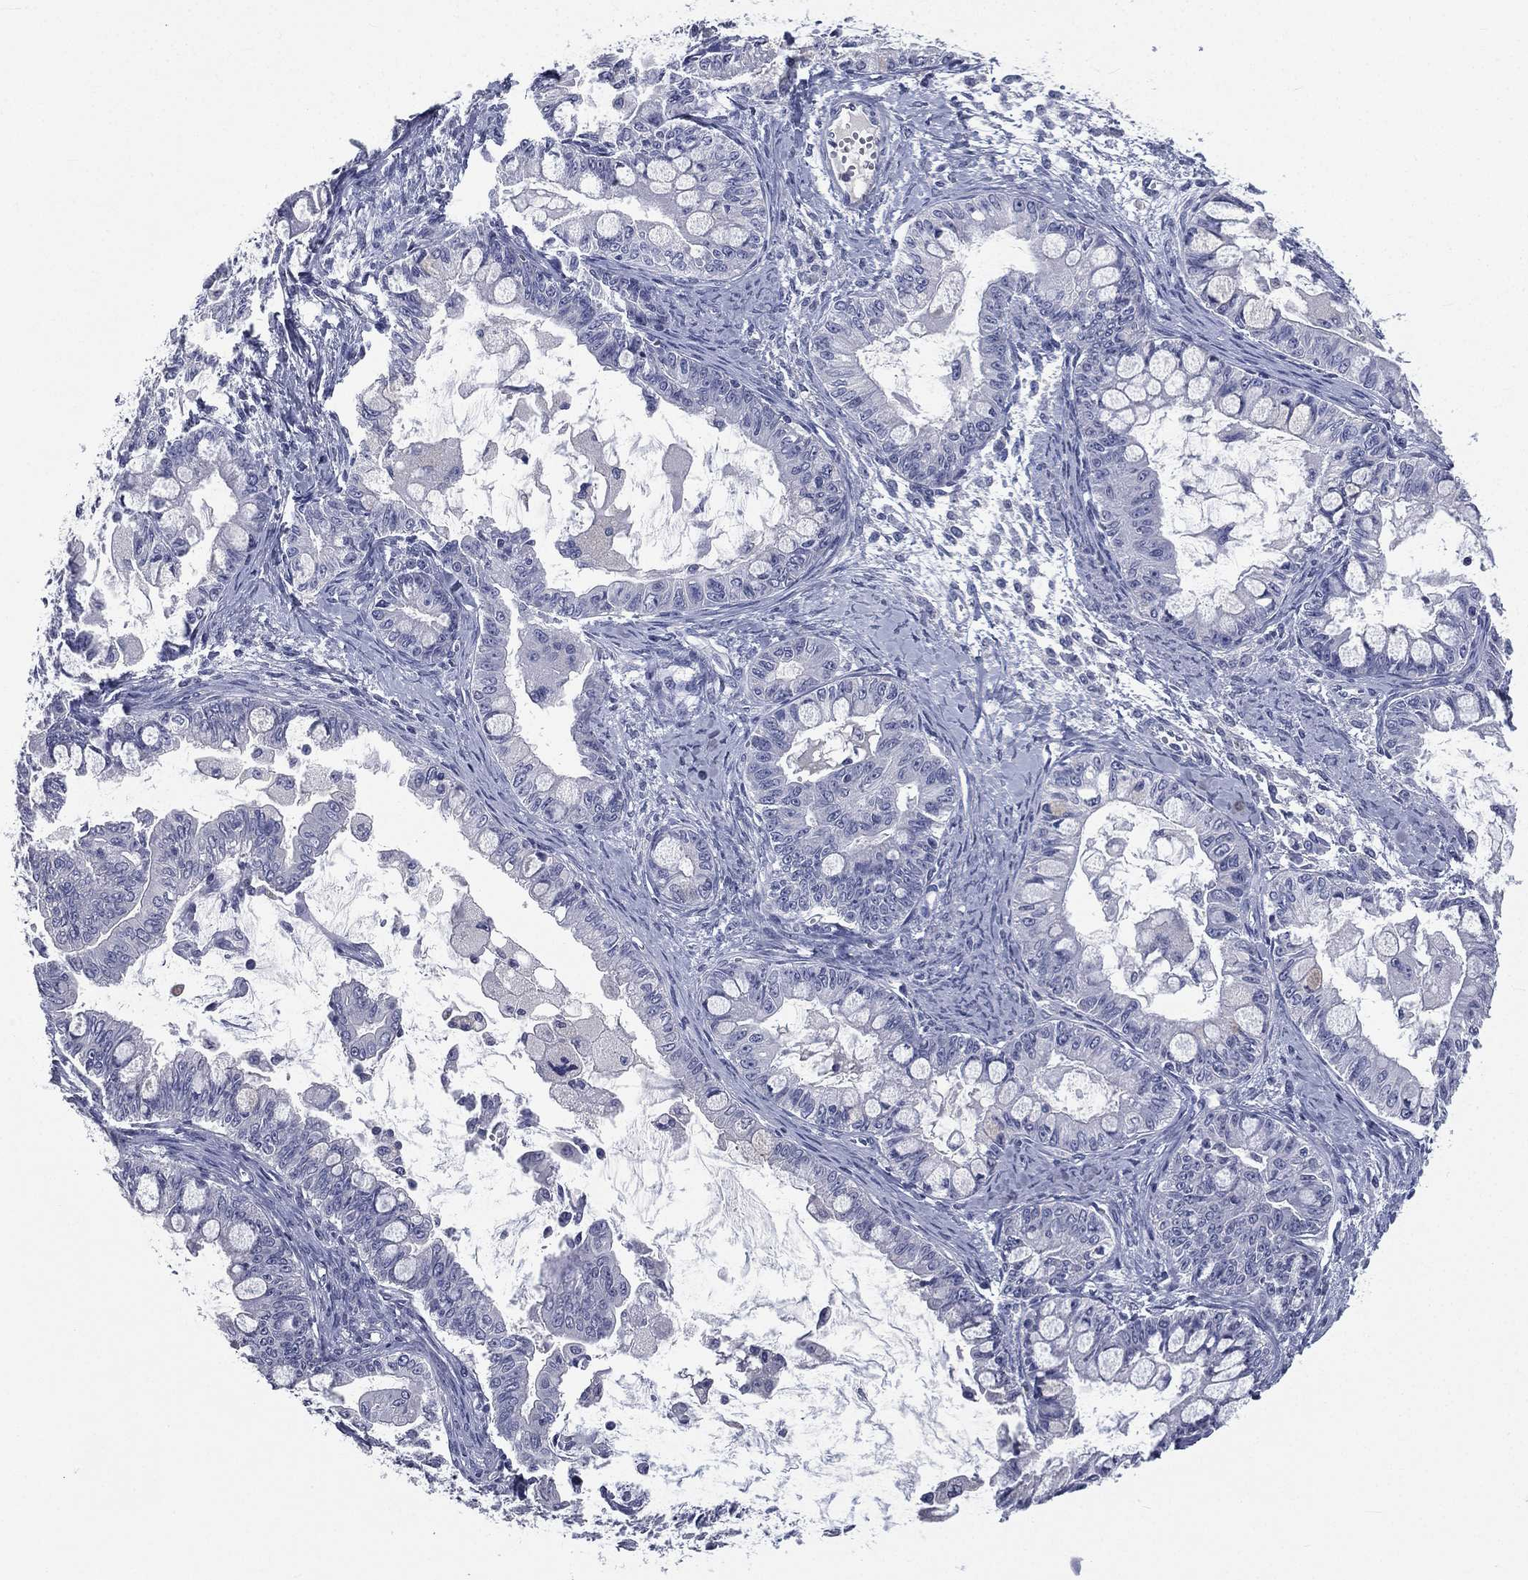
{"staining": {"intensity": "negative", "quantity": "none", "location": "none"}, "tissue": "ovarian cancer", "cell_type": "Tumor cells", "image_type": "cancer", "snomed": [{"axis": "morphology", "description": "Cystadenocarcinoma, mucinous, NOS"}, {"axis": "topography", "description": "Ovary"}], "caption": "Histopathology image shows no protein staining in tumor cells of mucinous cystadenocarcinoma (ovarian) tissue.", "gene": "IFT27", "patient": {"sex": "female", "age": 63}}